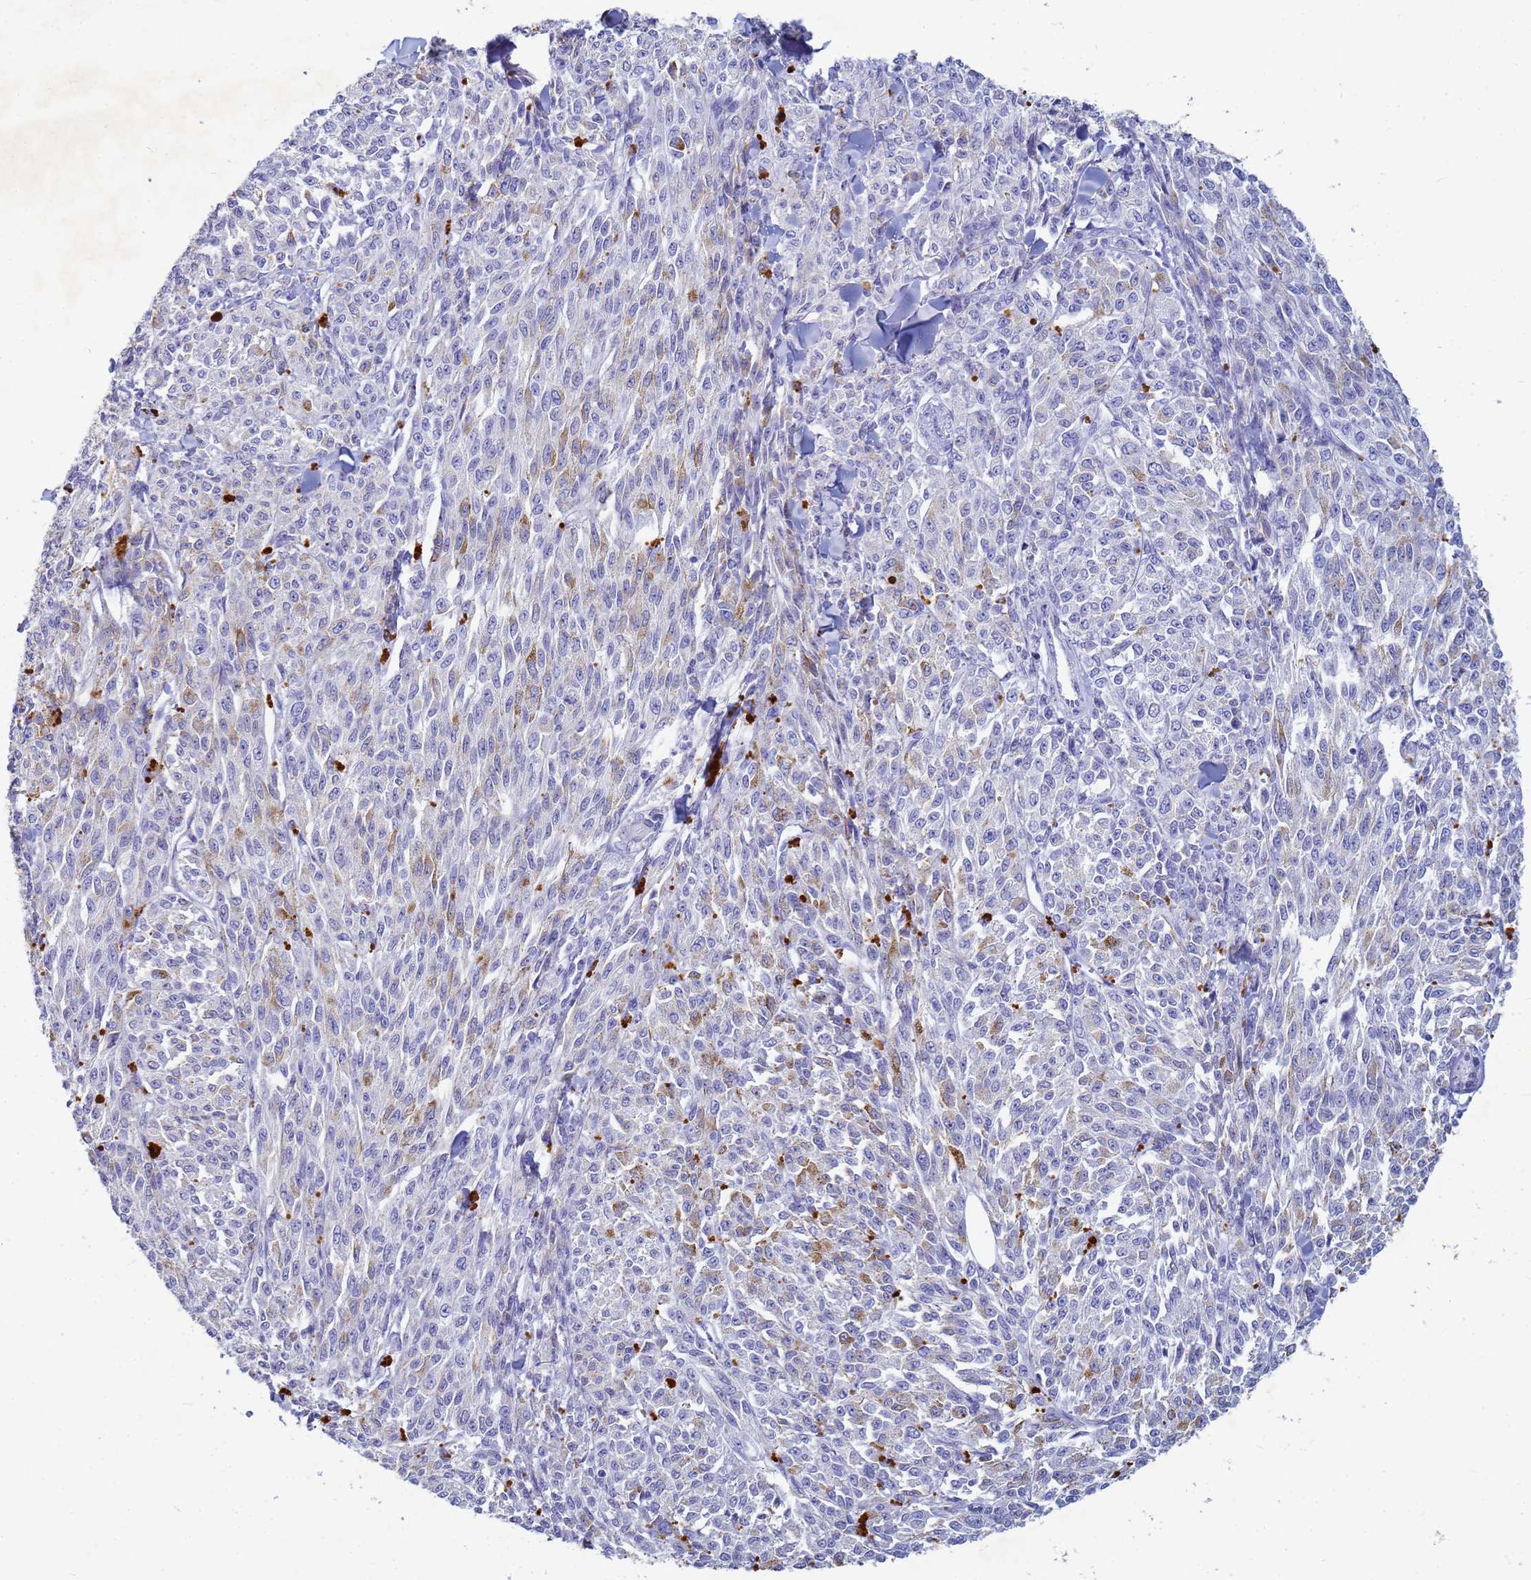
{"staining": {"intensity": "negative", "quantity": "none", "location": "none"}, "tissue": "melanoma", "cell_type": "Tumor cells", "image_type": "cancer", "snomed": [{"axis": "morphology", "description": "Malignant melanoma, NOS"}, {"axis": "topography", "description": "Skin"}], "caption": "Tumor cells show no significant protein positivity in melanoma.", "gene": "B3GNT8", "patient": {"sex": "female", "age": 52}}